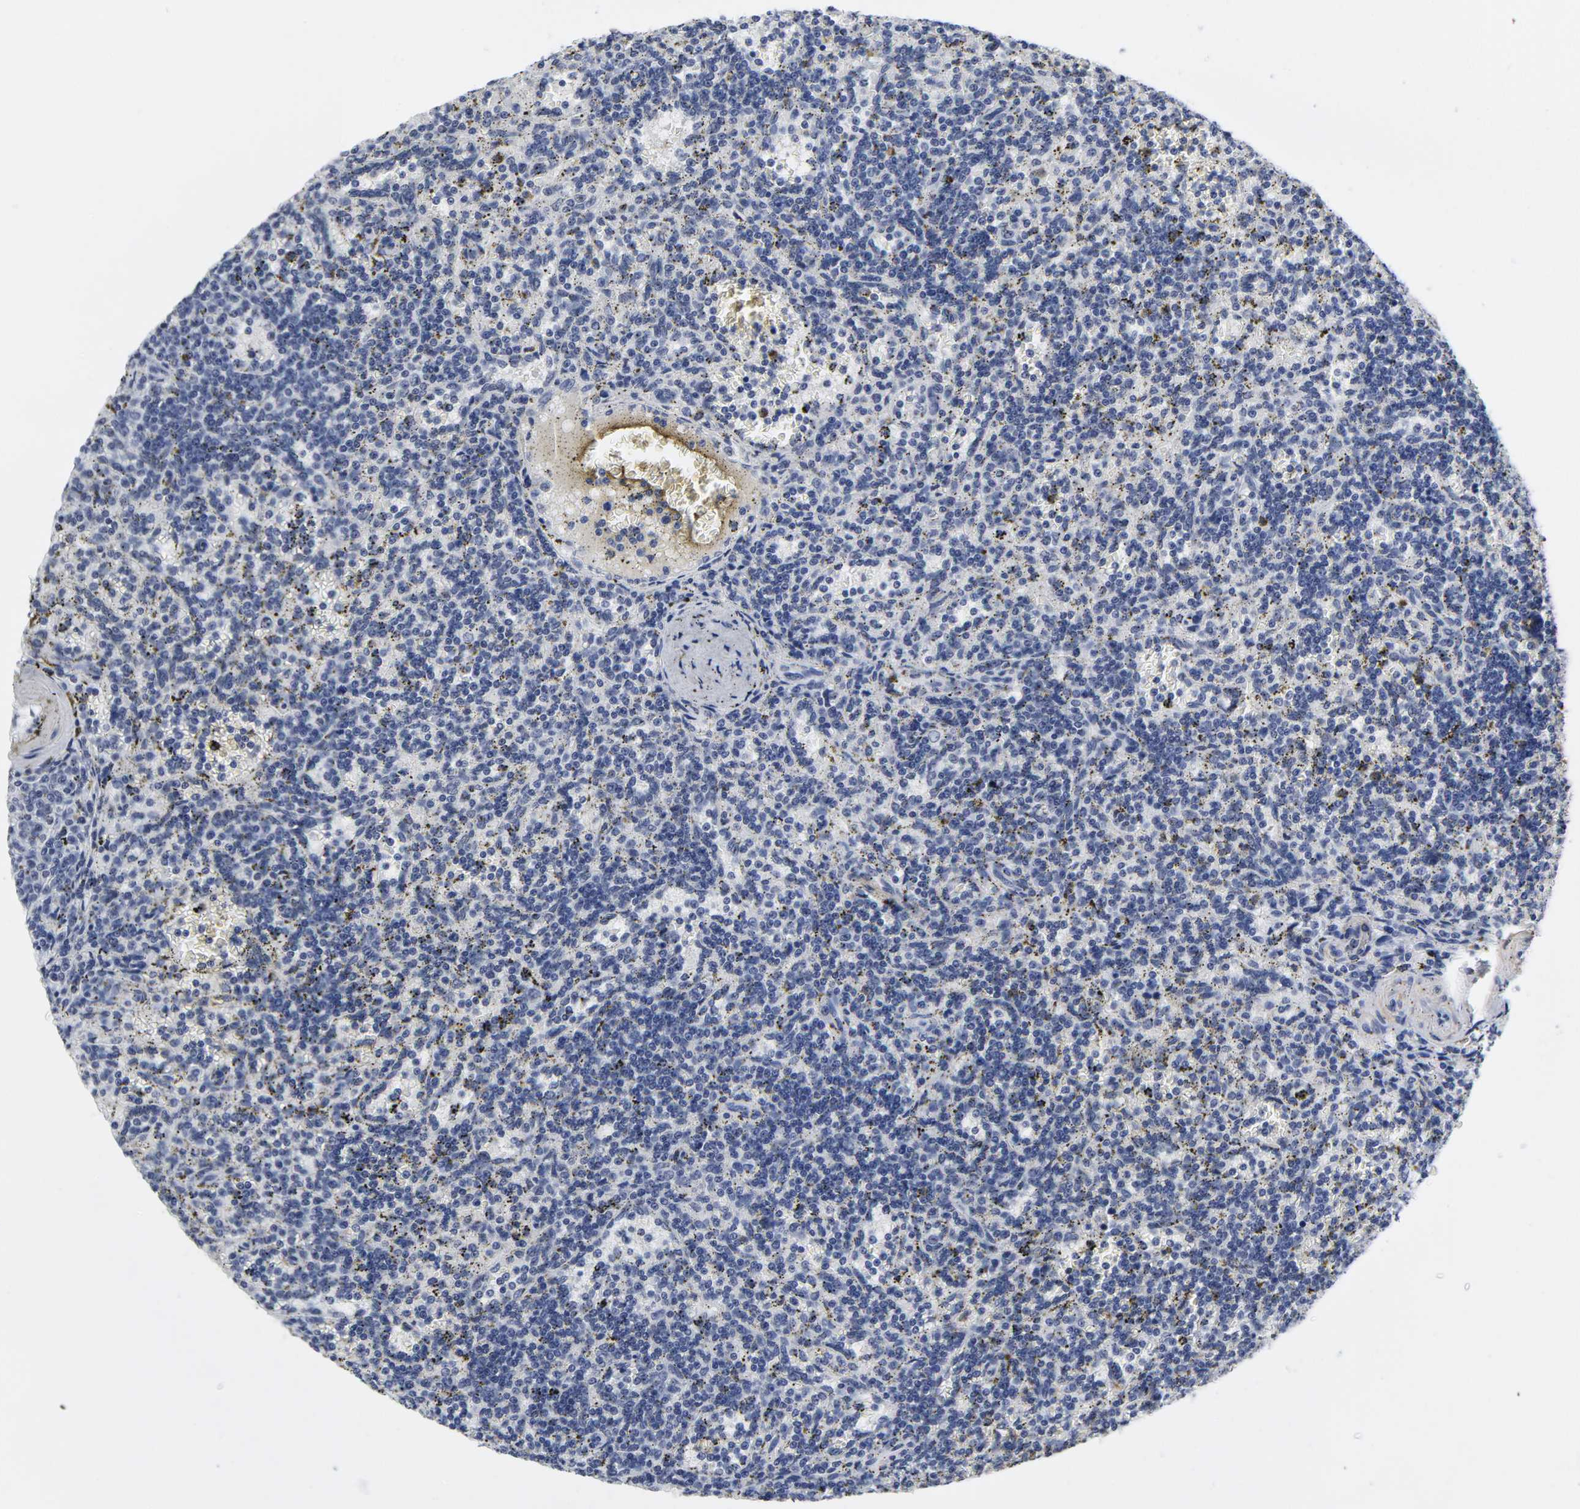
{"staining": {"intensity": "negative", "quantity": "none", "location": "none"}, "tissue": "lymphoma", "cell_type": "Tumor cells", "image_type": "cancer", "snomed": [{"axis": "morphology", "description": "Malignant lymphoma, non-Hodgkin's type, Low grade"}, {"axis": "topography", "description": "Spleen"}], "caption": "Tumor cells are negative for brown protein staining in malignant lymphoma, non-Hodgkin's type (low-grade).", "gene": "GRHL2", "patient": {"sex": "male", "age": 73}}